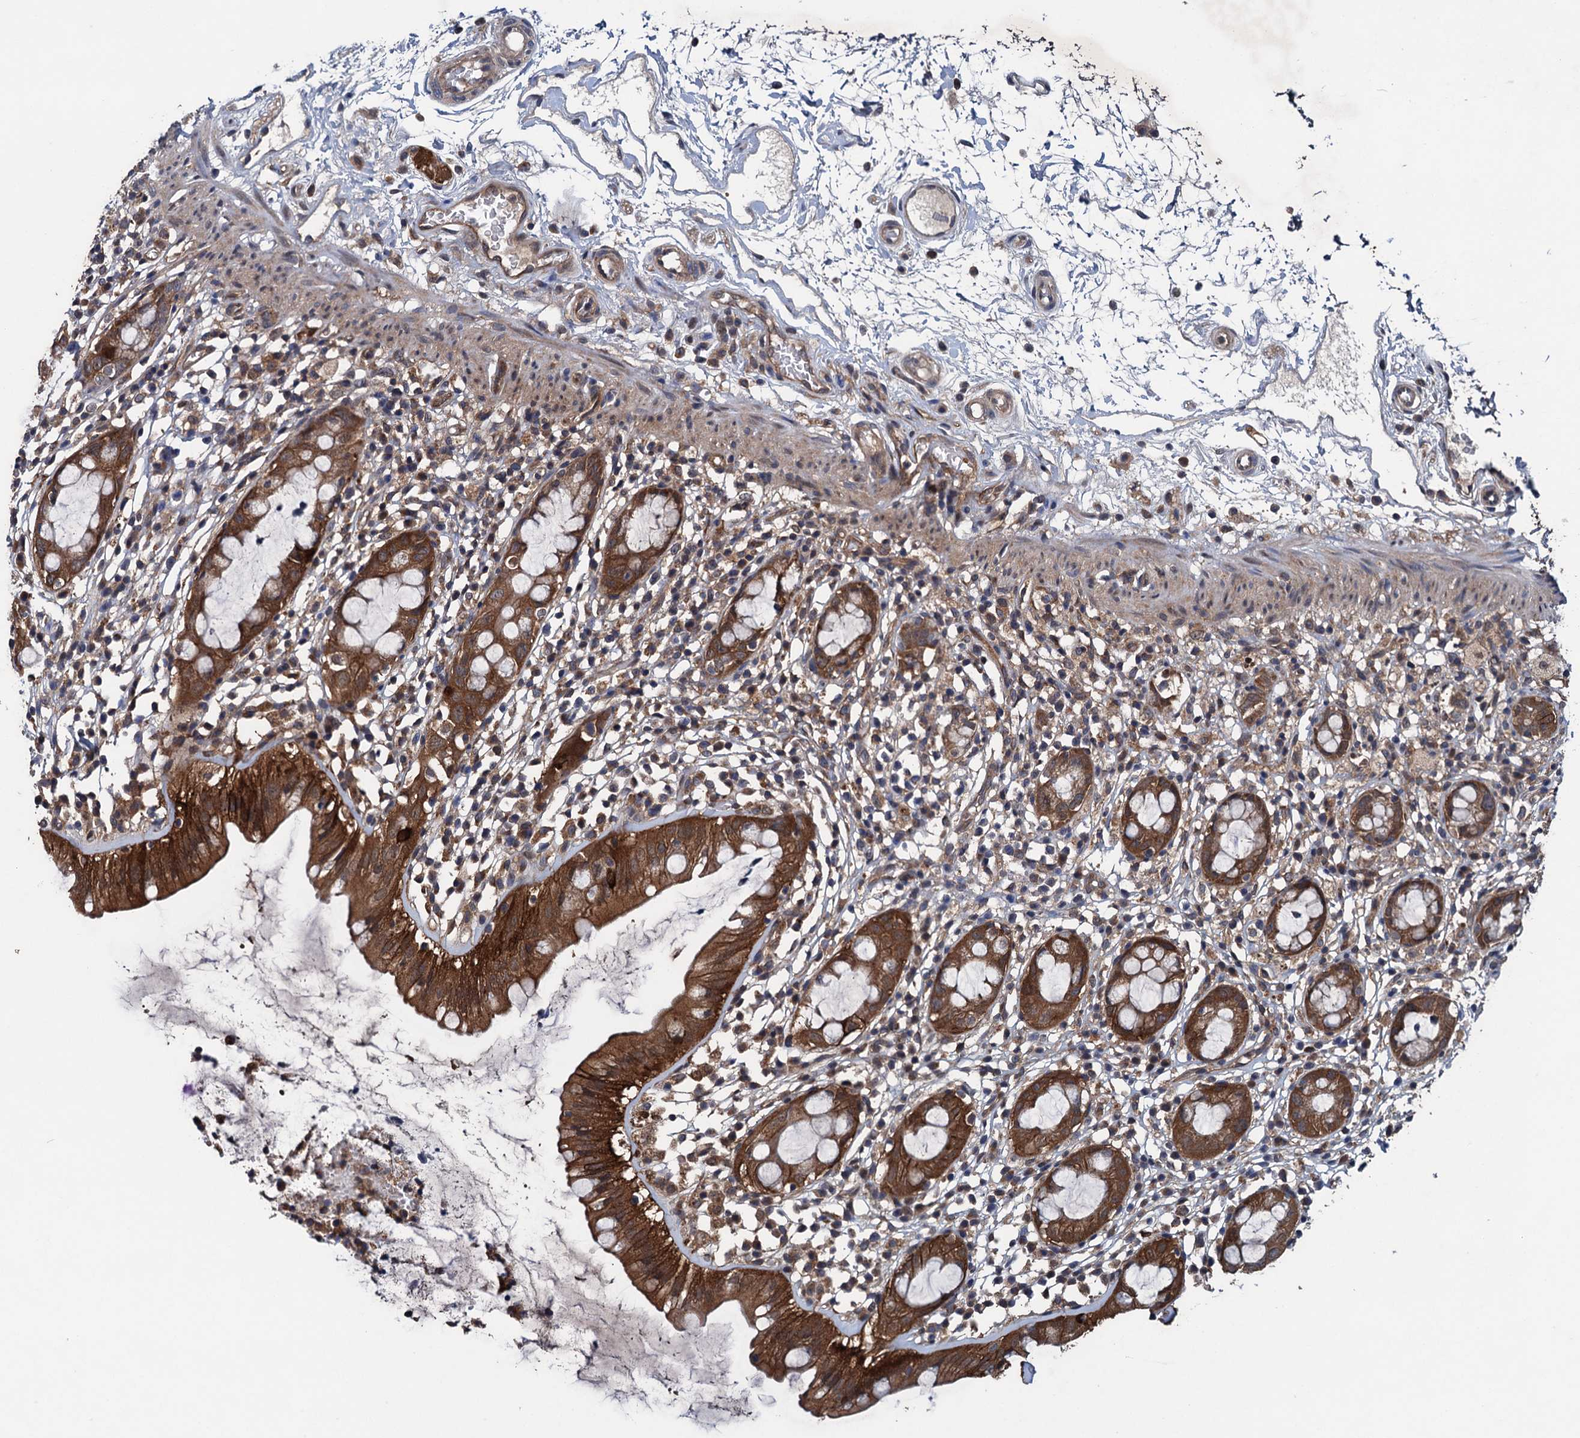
{"staining": {"intensity": "strong", "quantity": ">75%", "location": "cytoplasmic/membranous"}, "tissue": "rectum", "cell_type": "Glandular cells", "image_type": "normal", "snomed": [{"axis": "morphology", "description": "Normal tissue, NOS"}, {"axis": "topography", "description": "Rectum"}], "caption": "Strong cytoplasmic/membranous staining for a protein is identified in approximately >75% of glandular cells of unremarkable rectum using immunohistochemistry.", "gene": "BLTP3B", "patient": {"sex": "female", "age": 57}}